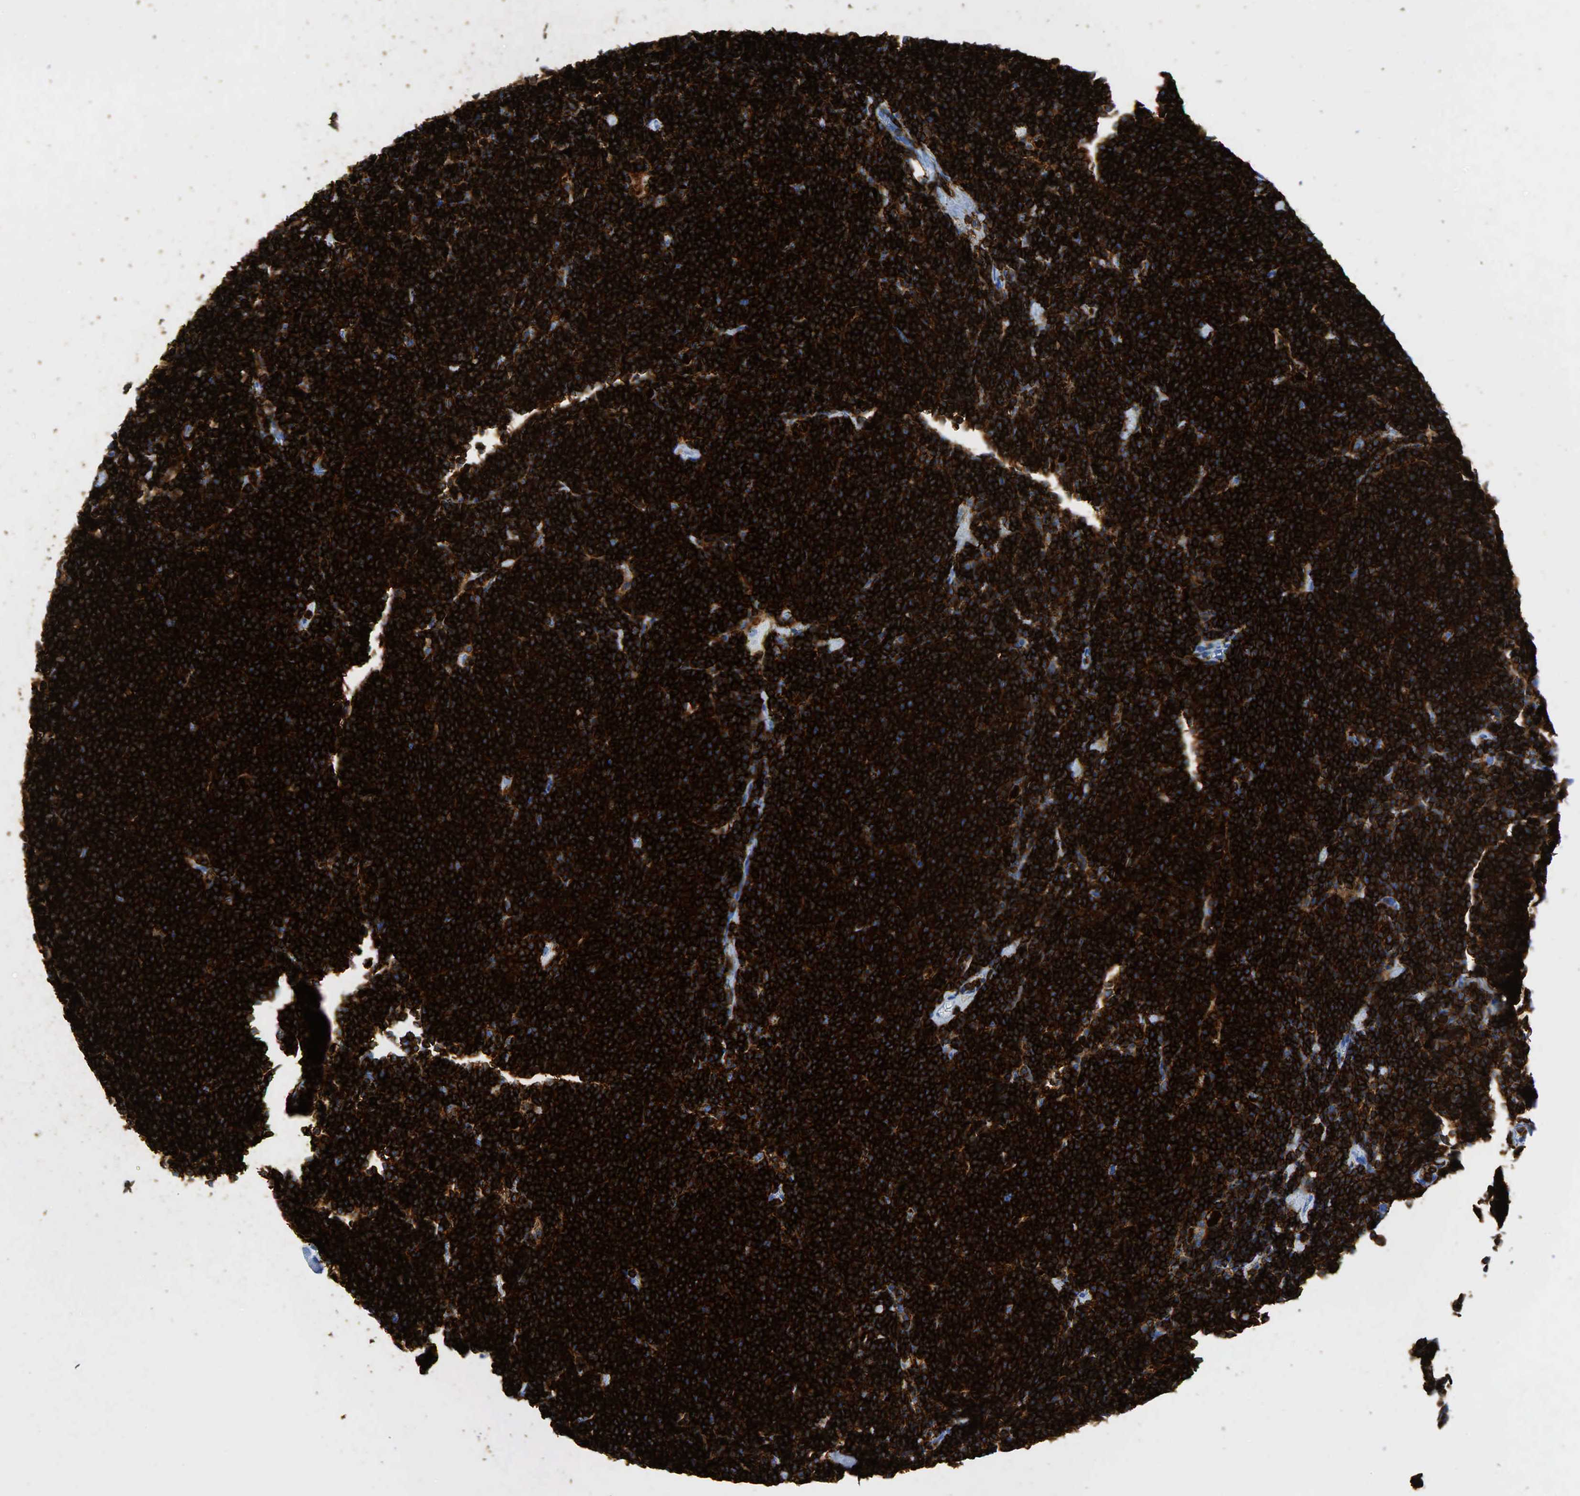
{"staining": {"intensity": "strong", "quantity": ">75%", "location": "cytoplasmic/membranous"}, "tissue": "lymphoma", "cell_type": "Tumor cells", "image_type": "cancer", "snomed": [{"axis": "morphology", "description": "Malignant lymphoma, non-Hodgkin's type, Low grade"}, {"axis": "topography", "description": "Lymph node"}], "caption": "Protein expression analysis of lymphoma displays strong cytoplasmic/membranous positivity in about >75% of tumor cells.", "gene": "PTPRC", "patient": {"sex": "male", "age": 65}}